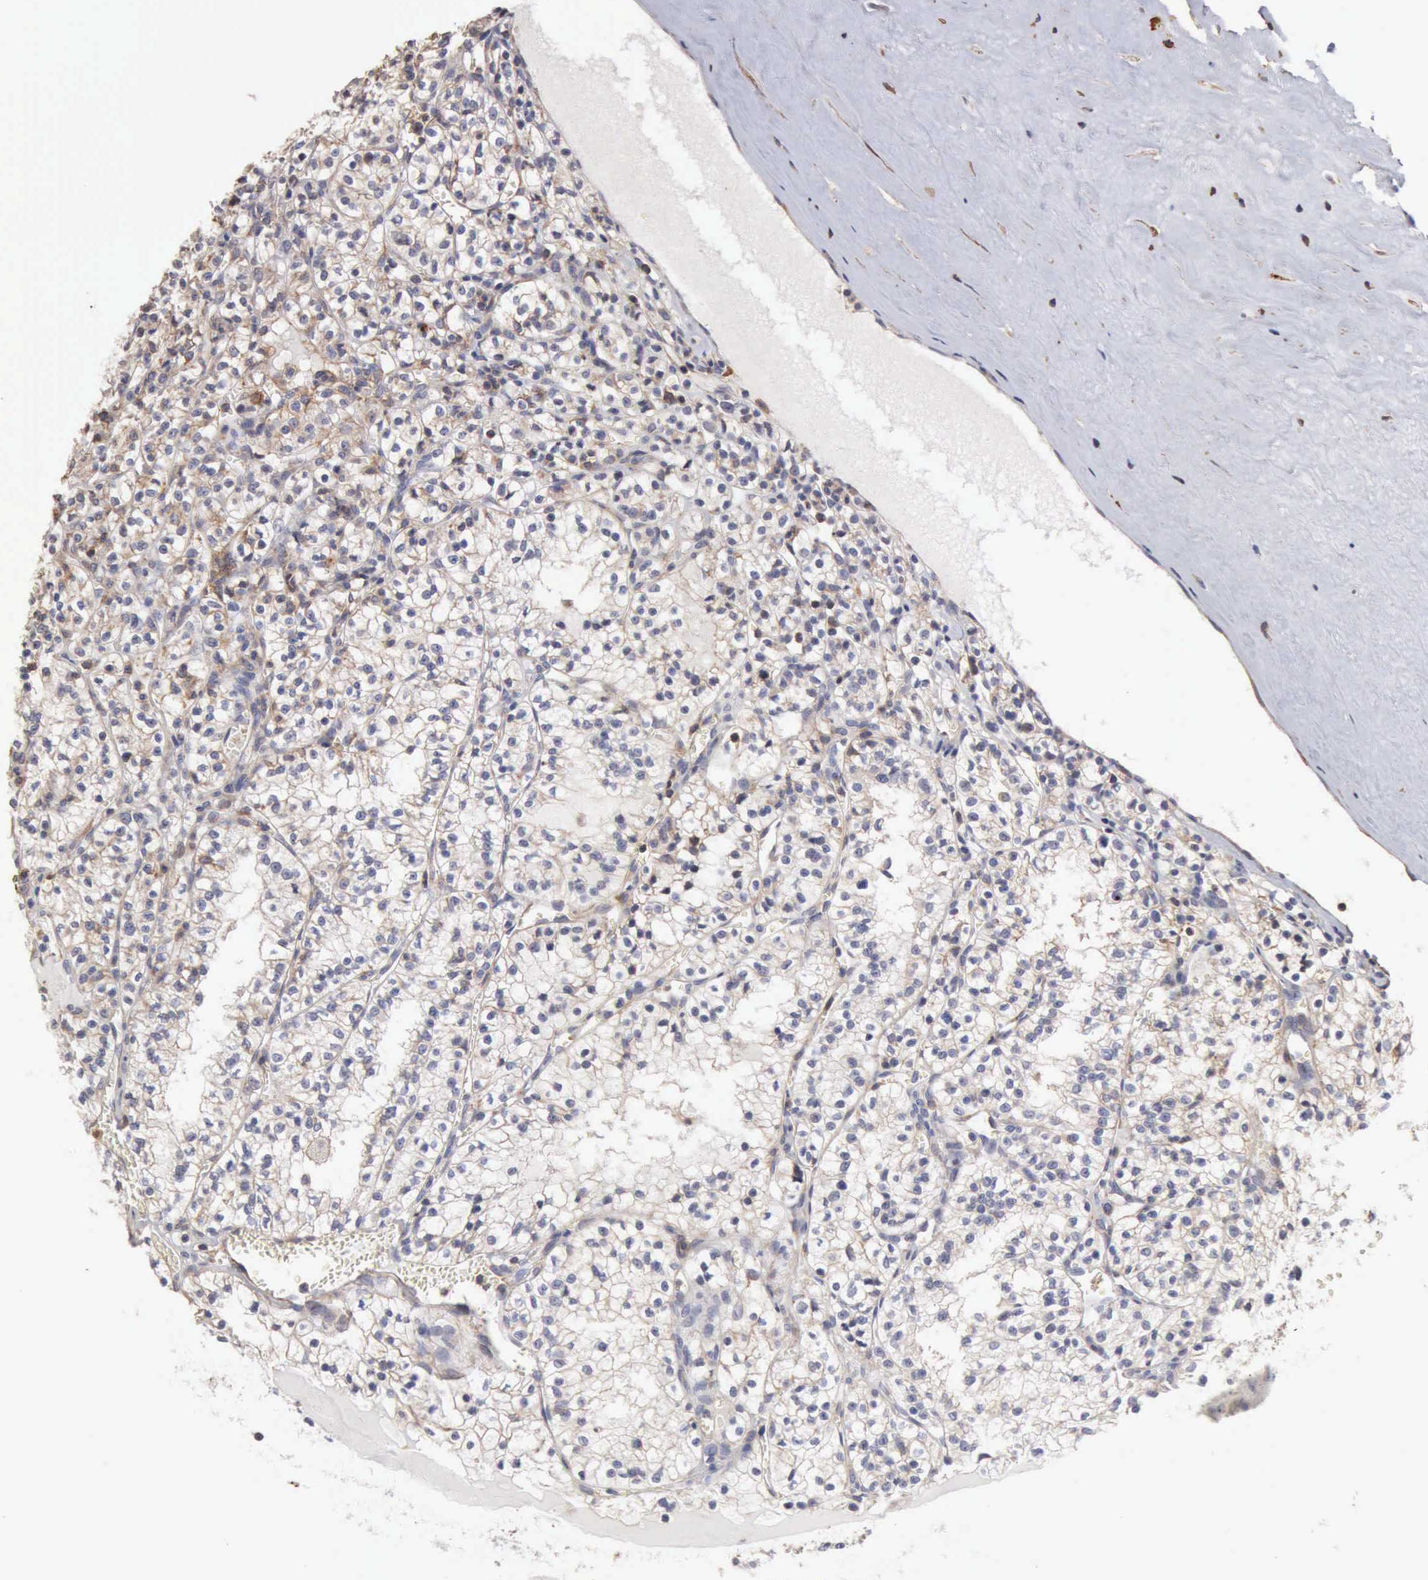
{"staining": {"intensity": "weak", "quantity": "<25%", "location": "cytoplasmic/membranous"}, "tissue": "renal cancer", "cell_type": "Tumor cells", "image_type": "cancer", "snomed": [{"axis": "morphology", "description": "Adenocarcinoma, NOS"}, {"axis": "topography", "description": "Kidney"}], "caption": "Immunohistochemistry image of neoplastic tissue: human renal cancer (adenocarcinoma) stained with DAB demonstrates no significant protein positivity in tumor cells.", "gene": "GPR101", "patient": {"sex": "male", "age": 61}}